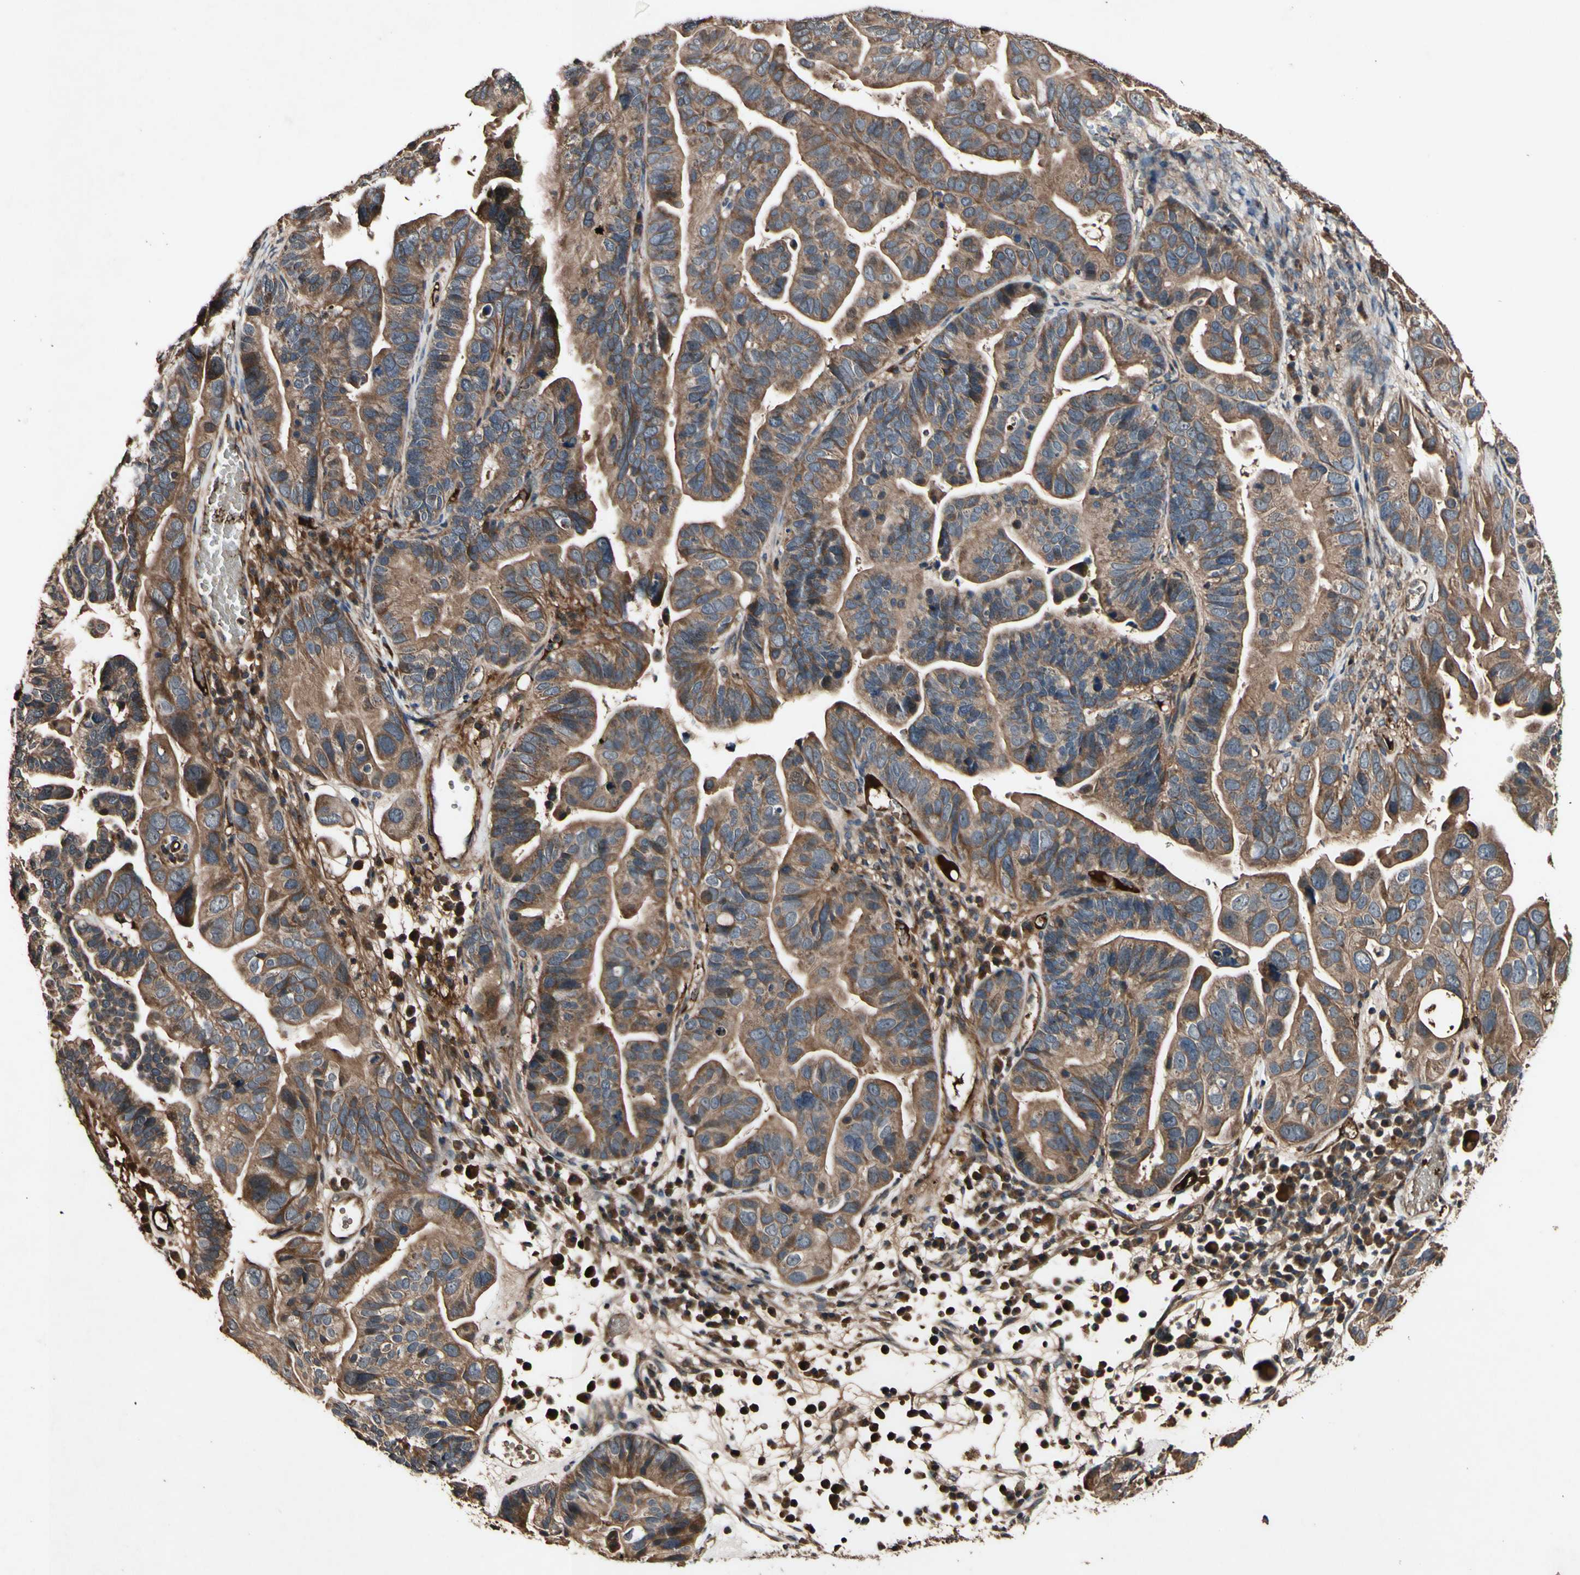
{"staining": {"intensity": "moderate", "quantity": ">75%", "location": "cytoplasmic/membranous"}, "tissue": "ovarian cancer", "cell_type": "Tumor cells", "image_type": "cancer", "snomed": [{"axis": "morphology", "description": "Cystadenocarcinoma, serous, NOS"}, {"axis": "topography", "description": "Ovary"}], "caption": "Ovarian cancer stained with IHC demonstrates moderate cytoplasmic/membranous expression in about >75% of tumor cells.", "gene": "PLAT", "patient": {"sex": "female", "age": 56}}